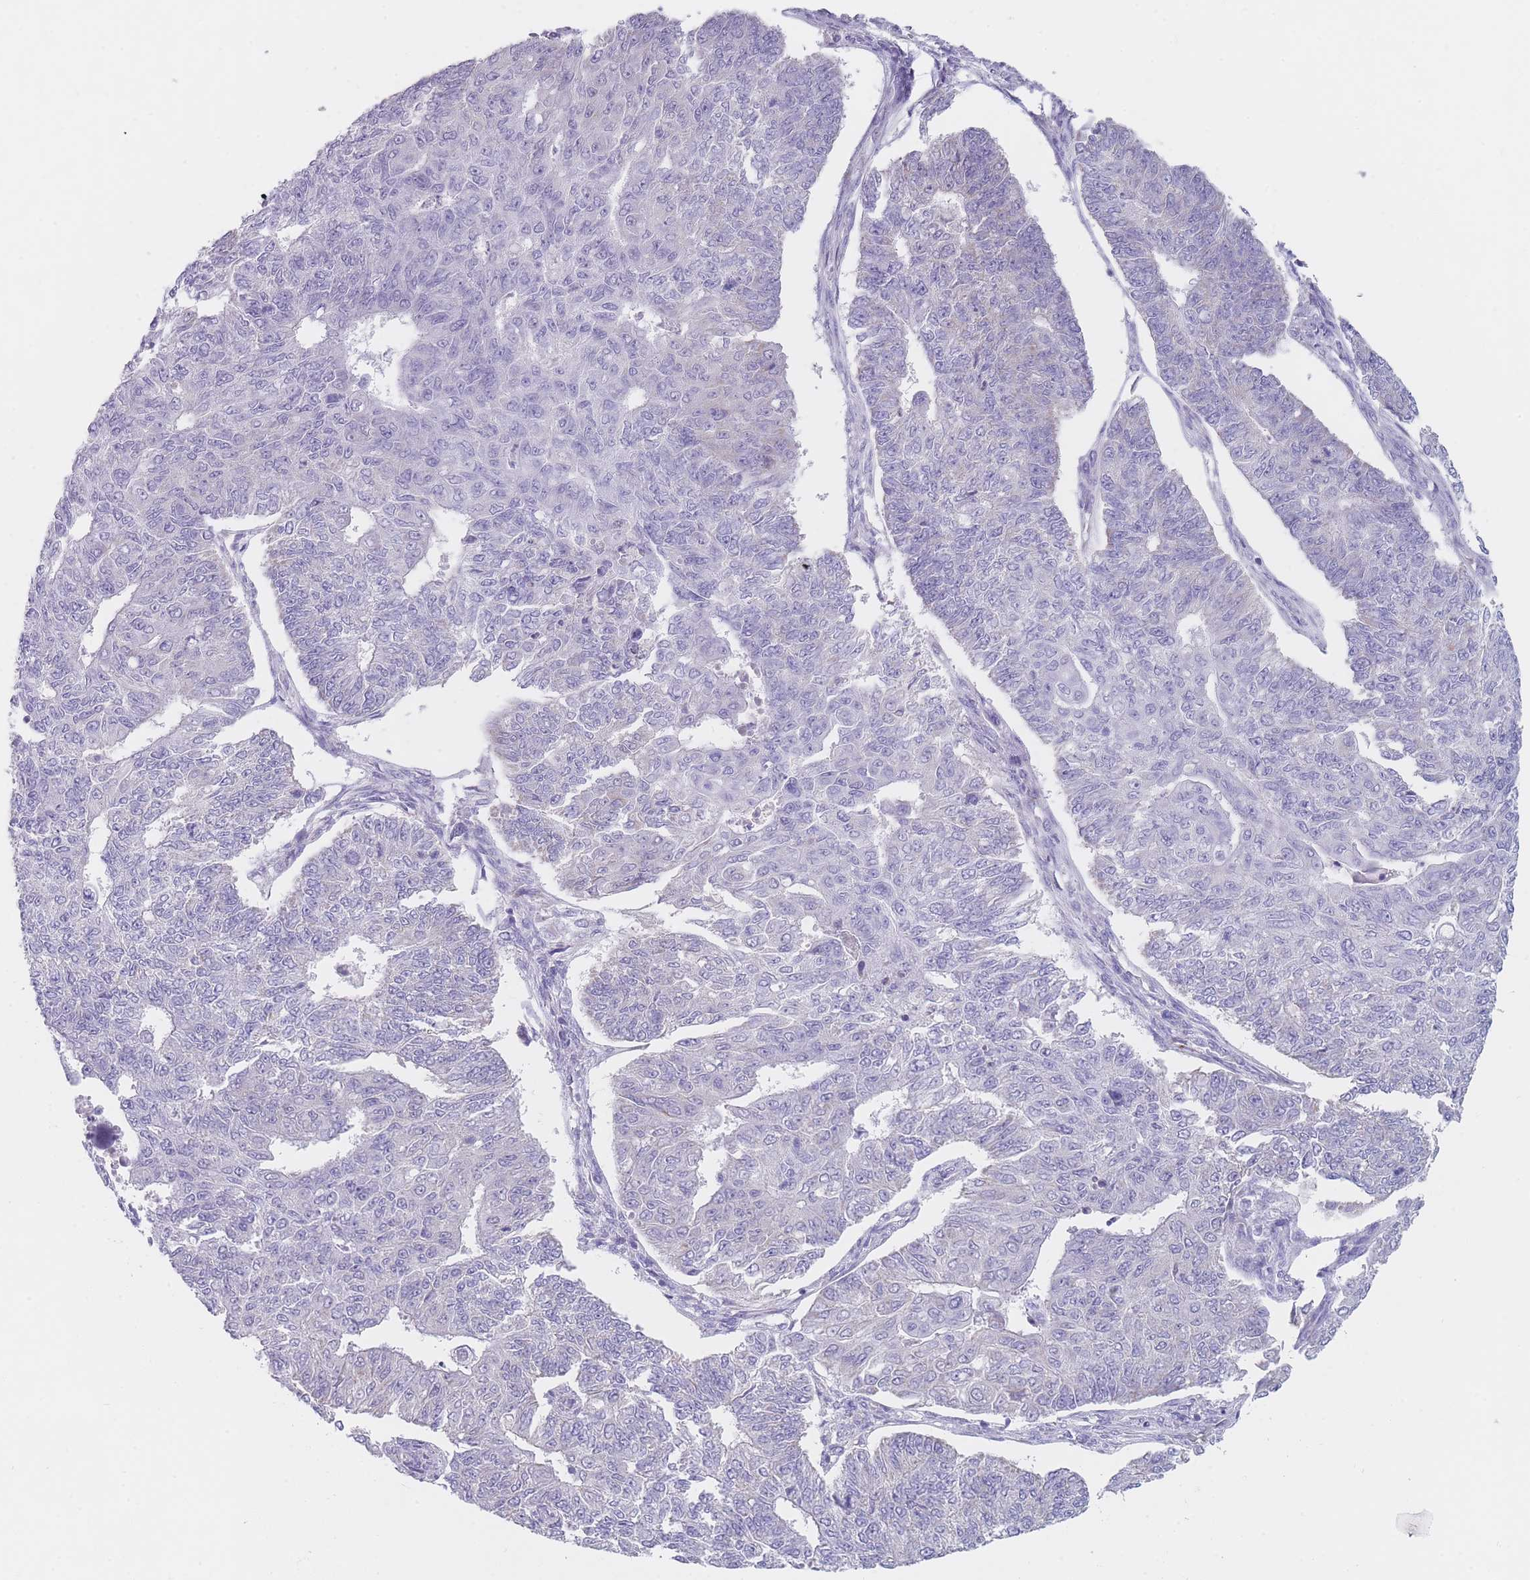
{"staining": {"intensity": "negative", "quantity": "none", "location": "none"}, "tissue": "endometrial cancer", "cell_type": "Tumor cells", "image_type": "cancer", "snomed": [{"axis": "morphology", "description": "Adenocarcinoma, NOS"}, {"axis": "topography", "description": "Endometrium"}], "caption": "DAB immunohistochemical staining of endometrial adenocarcinoma exhibits no significant positivity in tumor cells. (Stains: DAB immunohistochemistry (IHC) with hematoxylin counter stain, Microscopy: brightfield microscopy at high magnification).", "gene": "MRPS14", "patient": {"sex": "female", "age": 32}}